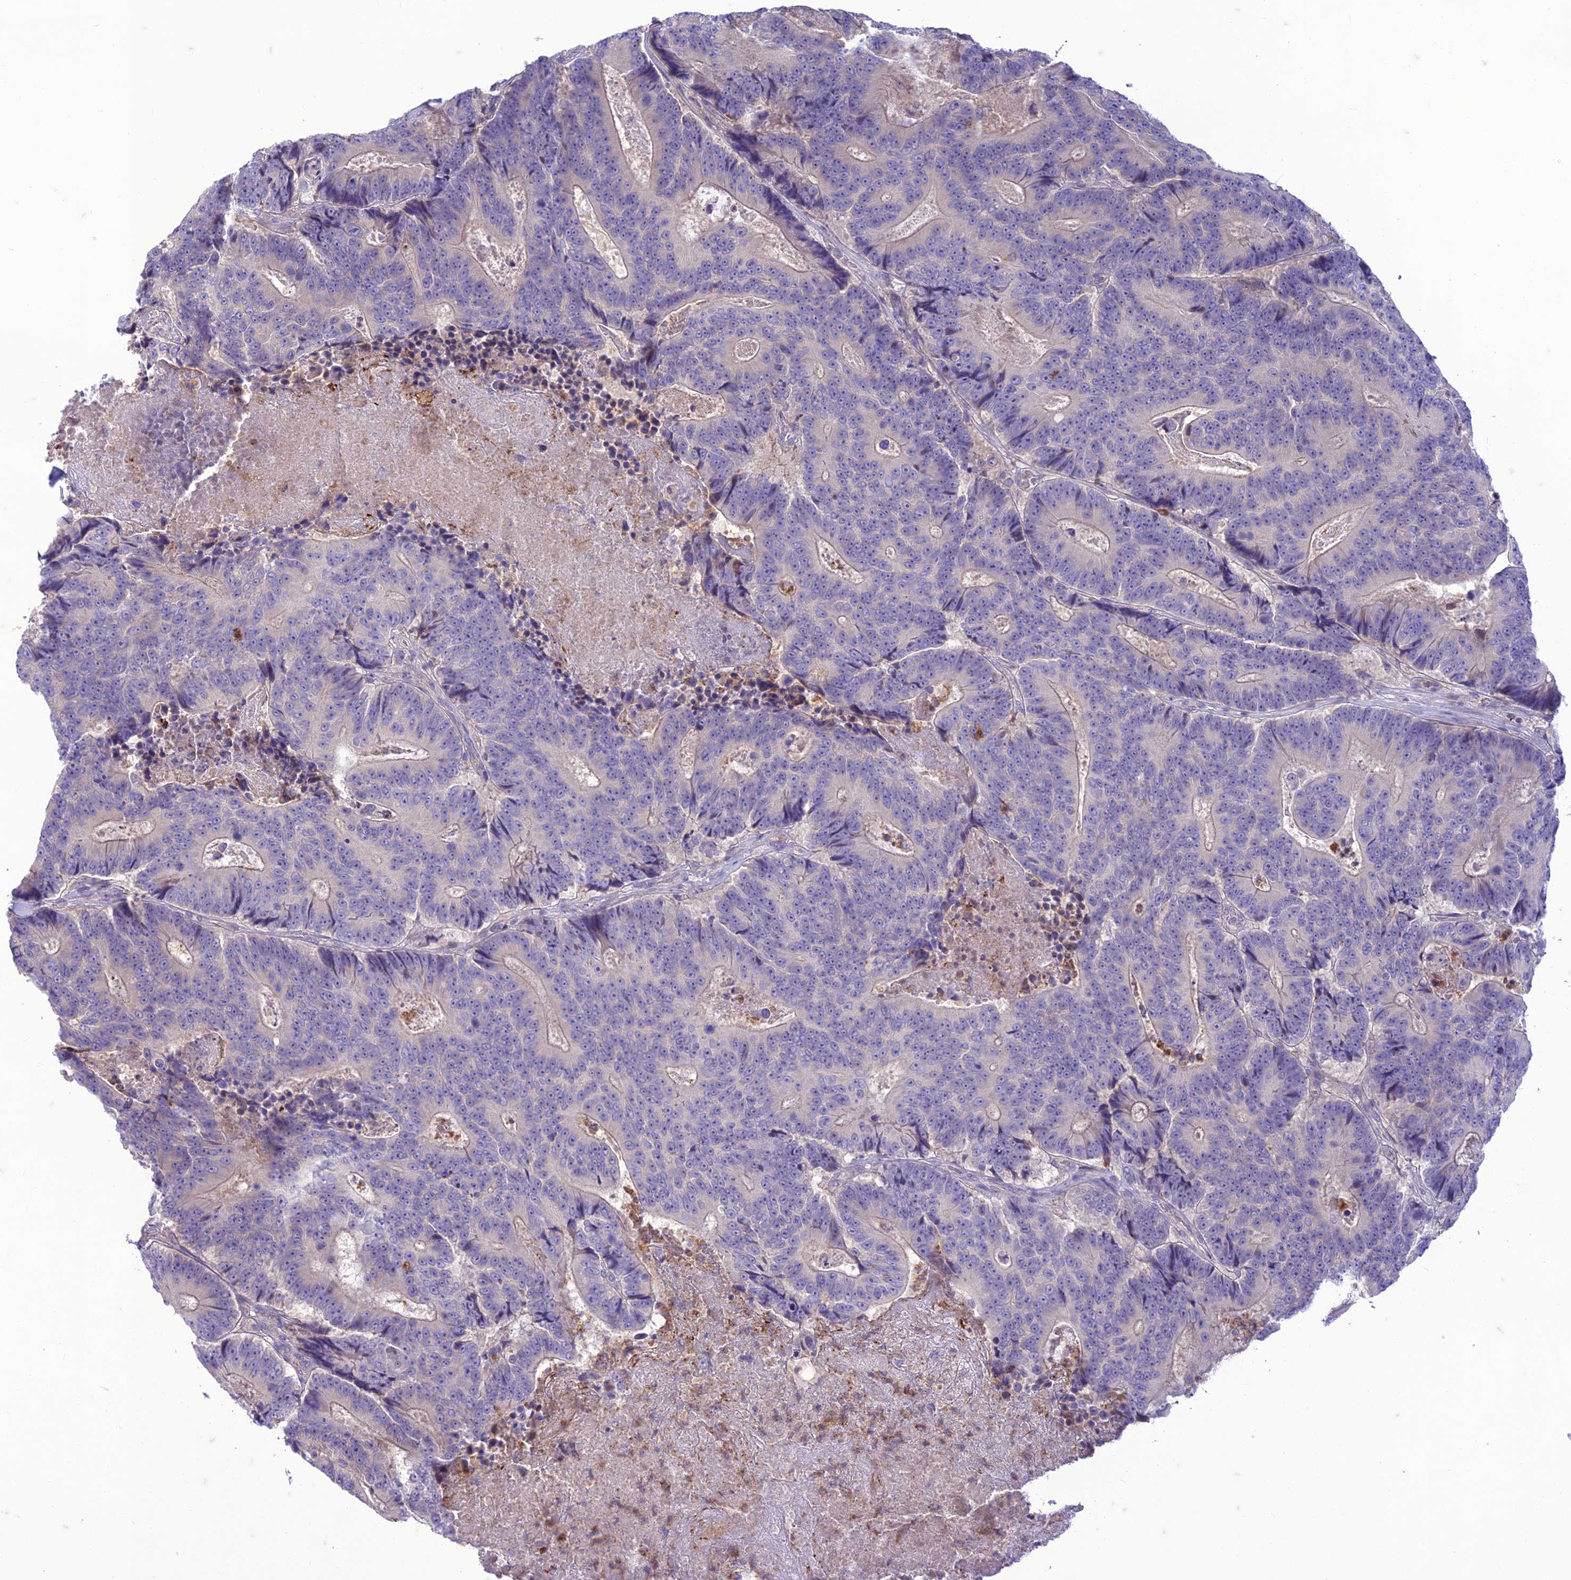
{"staining": {"intensity": "negative", "quantity": "none", "location": "none"}, "tissue": "colorectal cancer", "cell_type": "Tumor cells", "image_type": "cancer", "snomed": [{"axis": "morphology", "description": "Adenocarcinoma, NOS"}, {"axis": "topography", "description": "Colon"}], "caption": "Micrograph shows no protein staining in tumor cells of colorectal cancer tissue. (DAB (3,3'-diaminobenzidine) IHC, high magnification).", "gene": "ITGAE", "patient": {"sex": "male", "age": 83}}